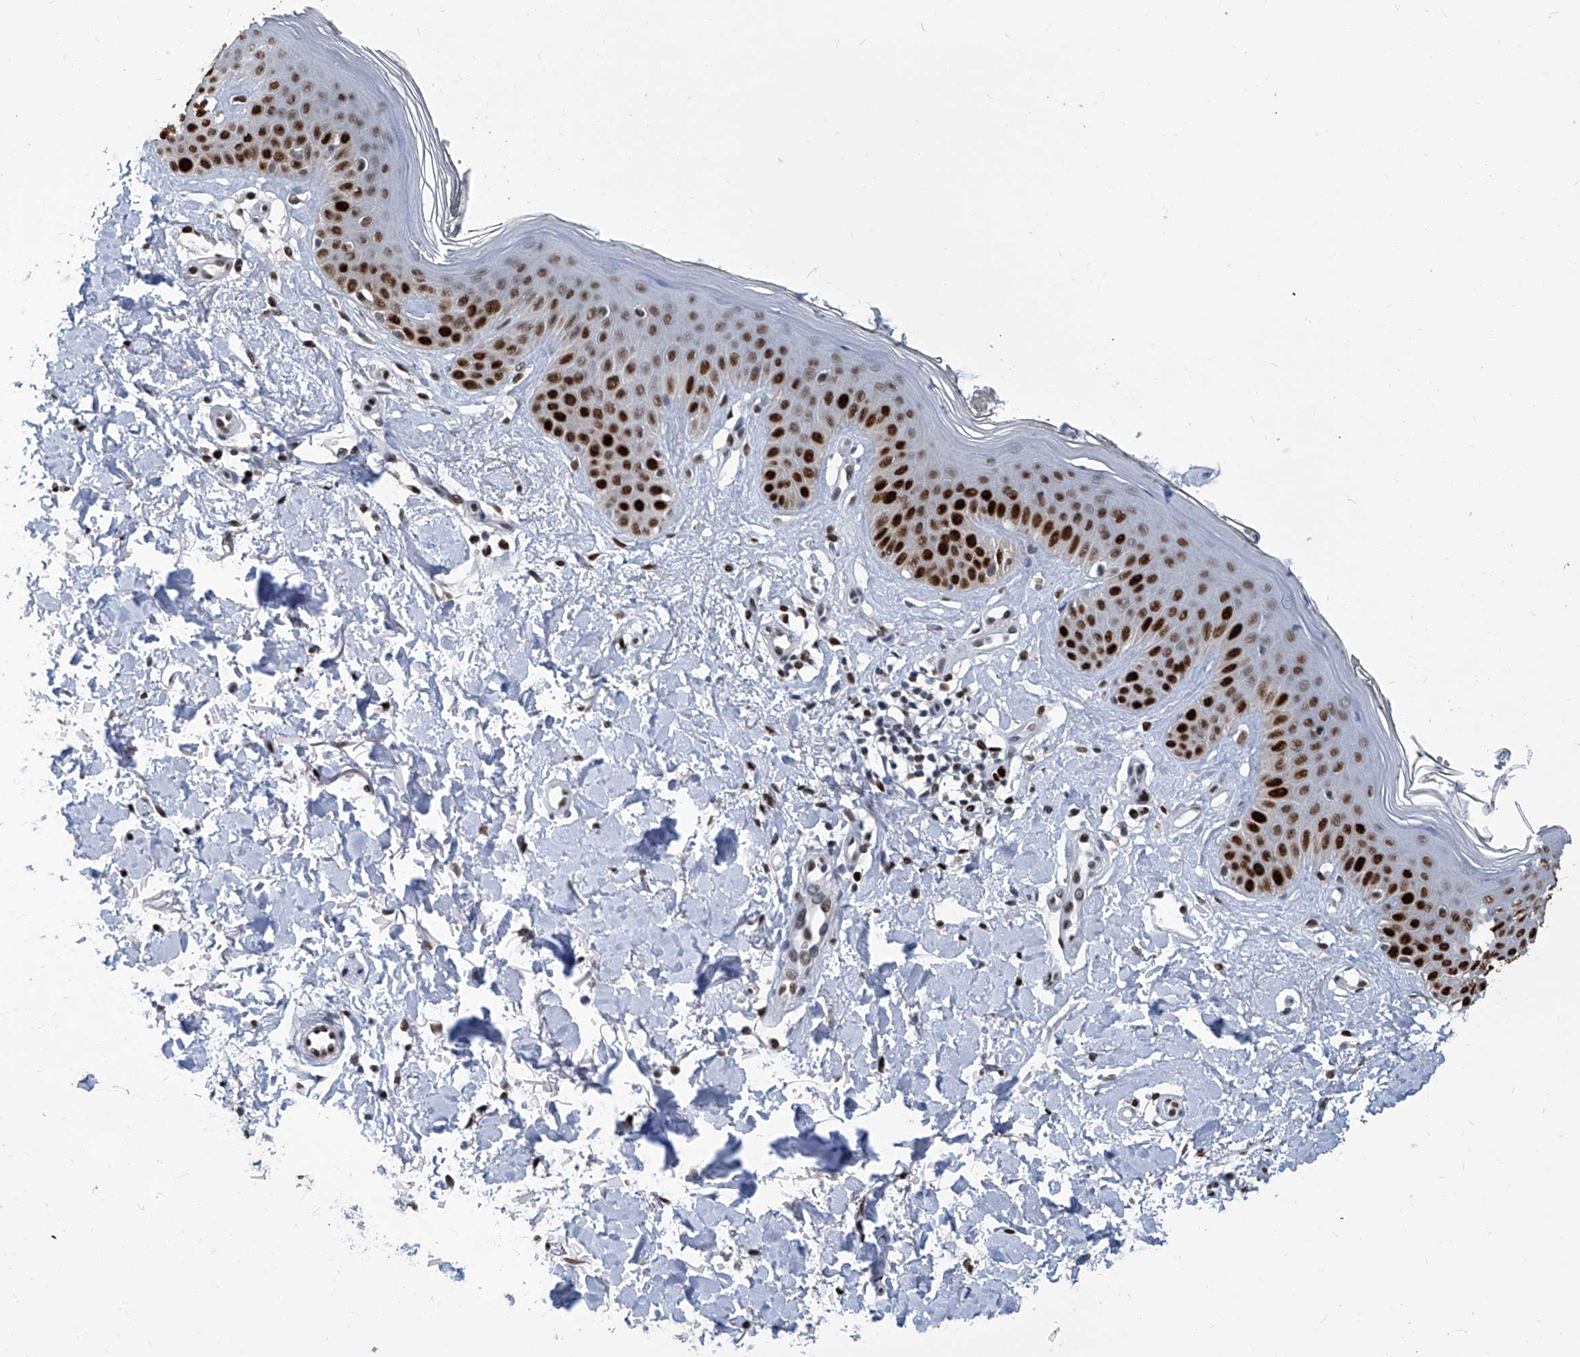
{"staining": {"intensity": "moderate", "quantity": ">75%", "location": "nuclear"}, "tissue": "skin", "cell_type": "Fibroblasts", "image_type": "normal", "snomed": [{"axis": "morphology", "description": "Normal tissue, NOS"}, {"axis": "topography", "description": "Skin"}], "caption": "Immunohistochemistry histopathology image of normal skin: human skin stained using immunohistochemistry (IHC) displays medium levels of moderate protein expression localized specifically in the nuclear of fibroblasts, appearing as a nuclear brown color.", "gene": "PCNA", "patient": {"sex": "female", "age": 64}}